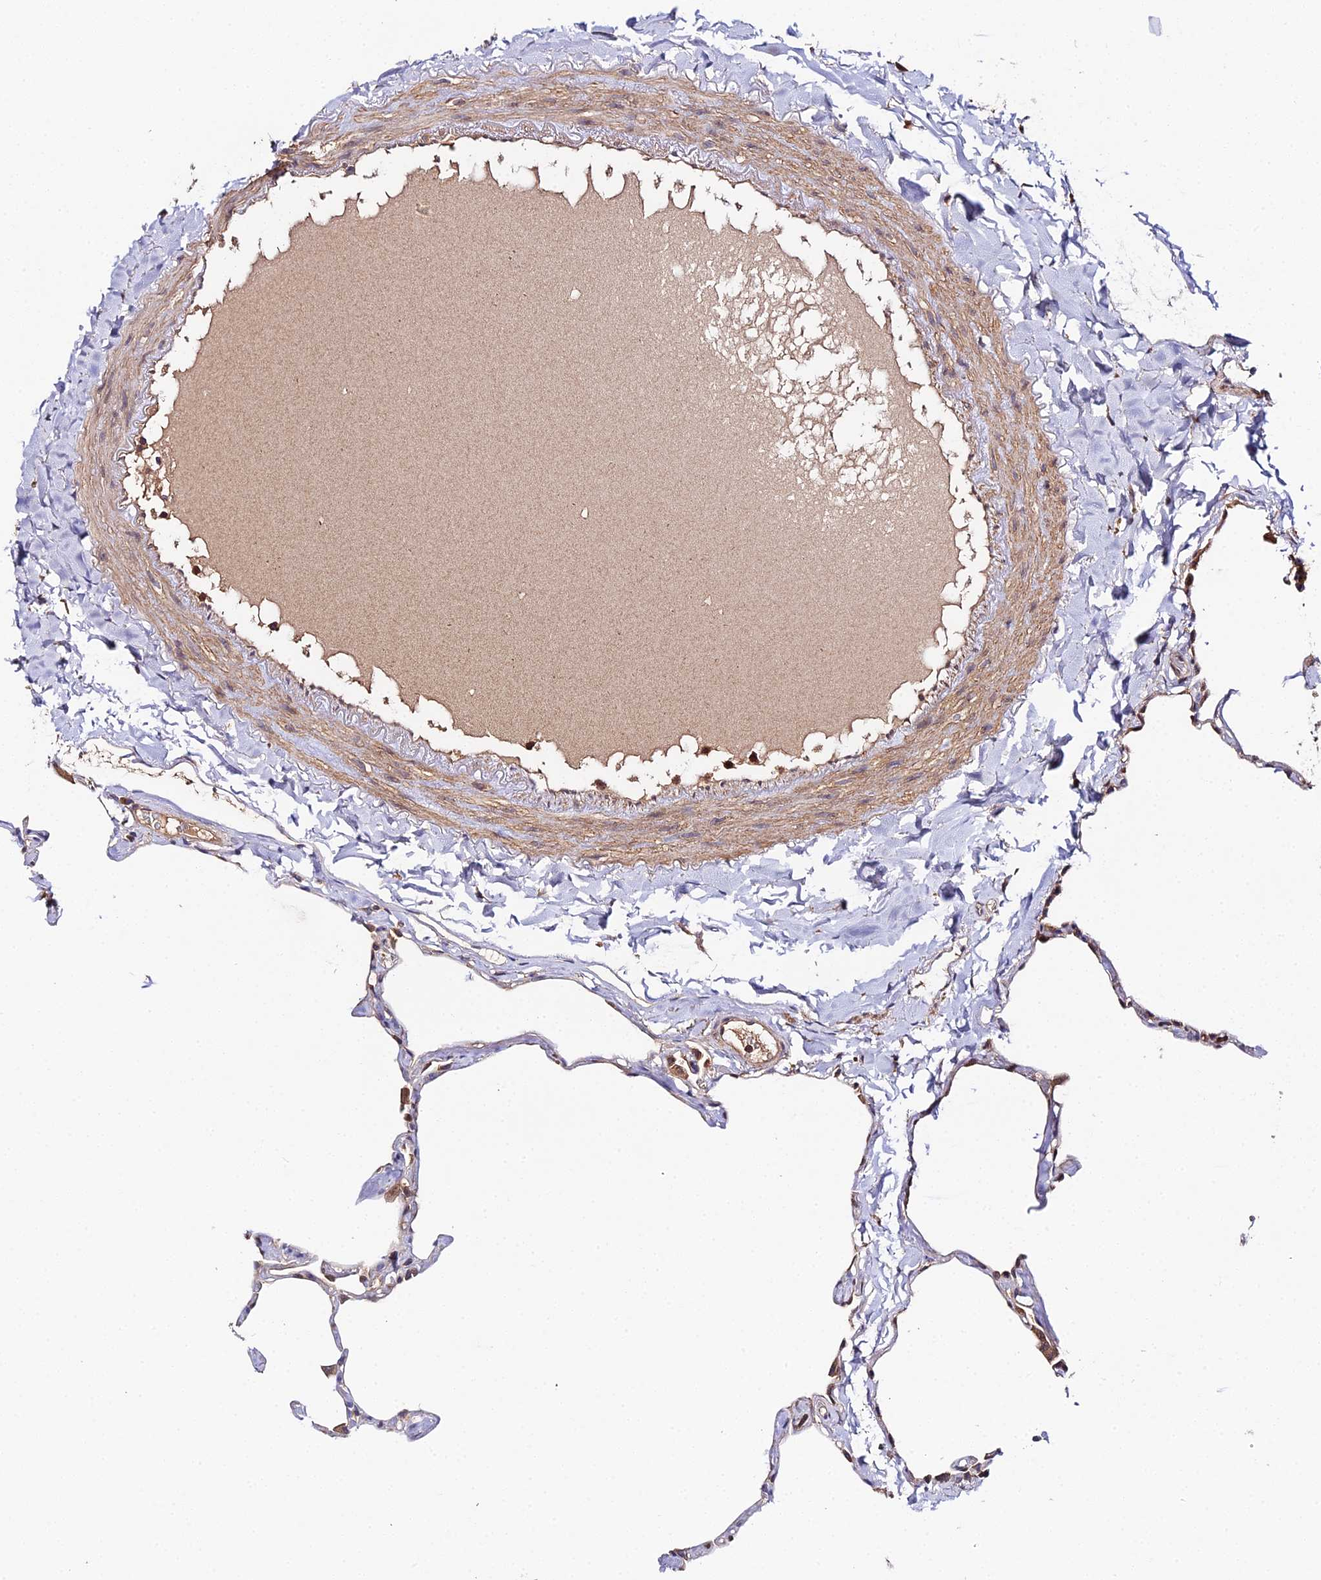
{"staining": {"intensity": "moderate", "quantity": "25%-75%", "location": "cytoplasmic/membranous"}, "tissue": "lung", "cell_type": "Alveolar cells", "image_type": "normal", "snomed": [{"axis": "morphology", "description": "Normal tissue, NOS"}, {"axis": "topography", "description": "Lung"}], "caption": "Immunohistochemistry (IHC) image of unremarkable lung: human lung stained using immunohistochemistry (IHC) shows medium levels of moderate protein expression localized specifically in the cytoplasmic/membranous of alveolar cells, appearing as a cytoplasmic/membranous brown color.", "gene": "TRIM26", "patient": {"sex": "male", "age": 65}}